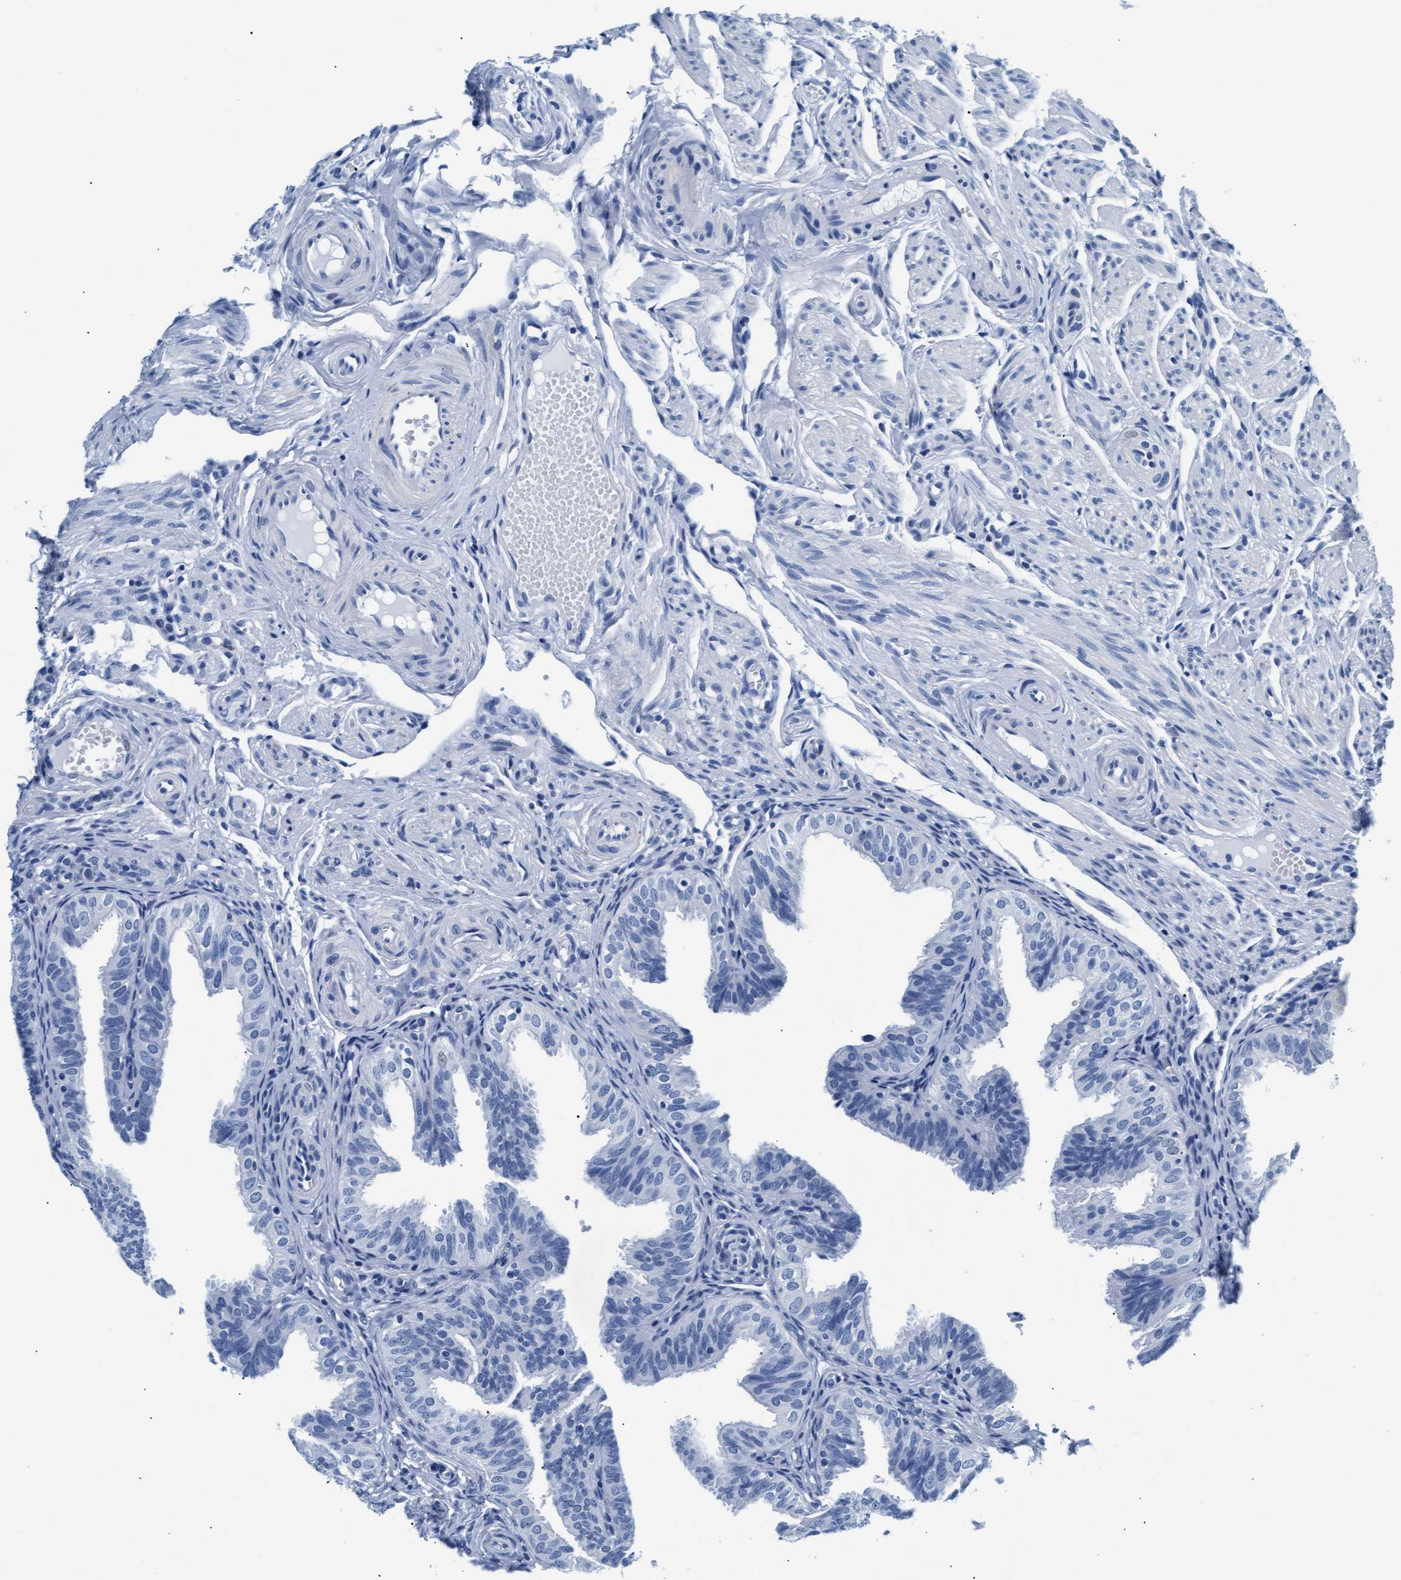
{"staining": {"intensity": "negative", "quantity": "none", "location": "none"}, "tissue": "fallopian tube", "cell_type": "Glandular cells", "image_type": "normal", "snomed": [{"axis": "morphology", "description": "Normal tissue, NOS"}, {"axis": "topography", "description": "Fallopian tube"}], "caption": "Immunohistochemistry (IHC) of normal fallopian tube displays no positivity in glandular cells. (DAB (3,3'-diaminobenzidine) immunohistochemistry (IHC) with hematoxylin counter stain).", "gene": "MMP8", "patient": {"sex": "female", "age": 35}}